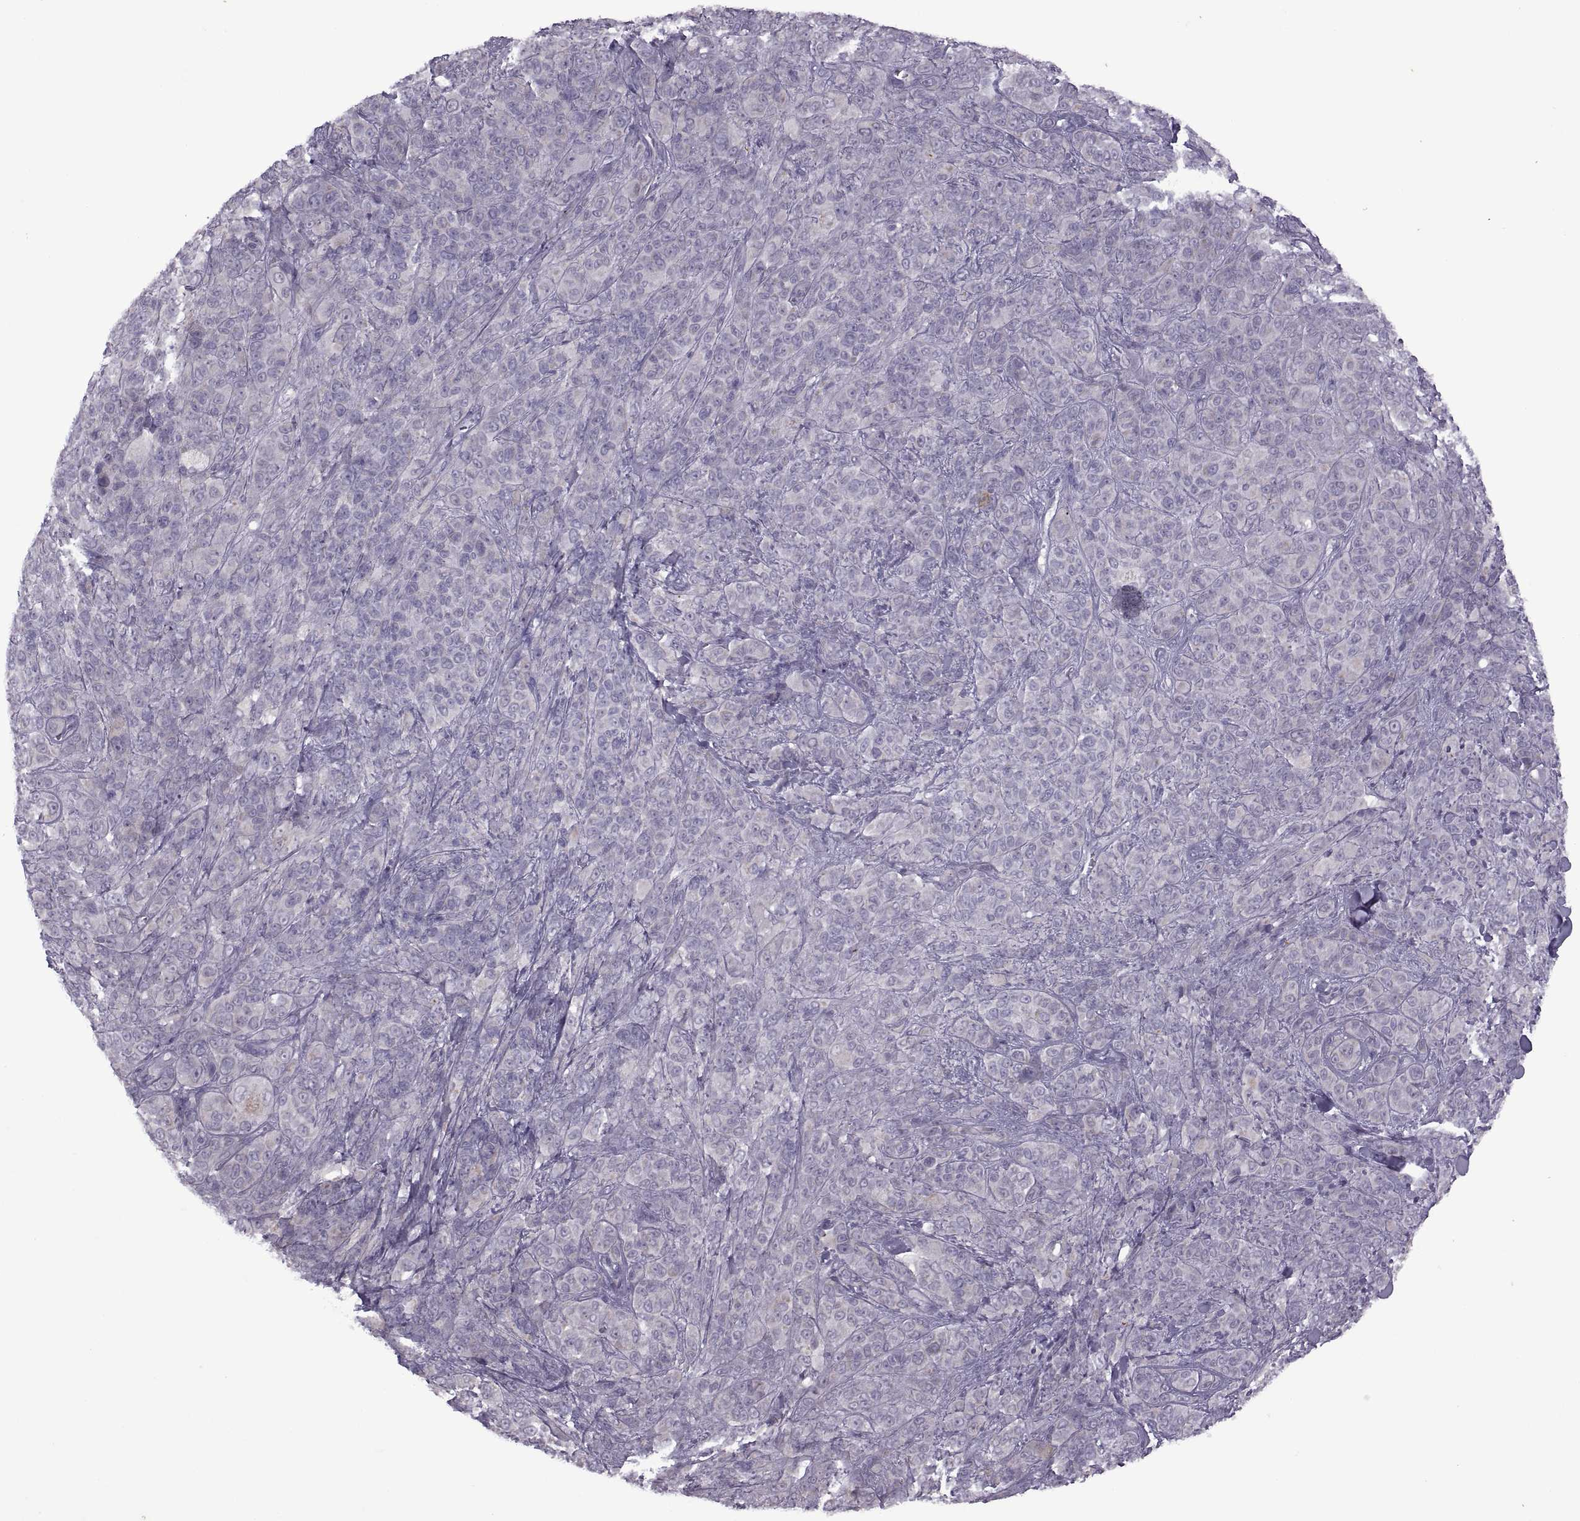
{"staining": {"intensity": "moderate", "quantity": "<25%", "location": "cytoplasmic/membranous"}, "tissue": "melanoma", "cell_type": "Tumor cells", "image_type": "cancer", "snomed": [{"axis": "morphology", "description": "Malignant melanoma, NOS"}, {"axis": "topography", "description": "Skin"}], "caption": "Protein staining by immunohistochemistry (IHC) shows moderate cytoplasmic/membranous positivity in approximately <25% of tumor cells in malignant melanoma. The staining is performed using DAB (3,3'-diaminobenzidine) brown chromogen to label protein expression. The nuclei are counter-stained blue using hematoxylin.", "gene": "RIPK4", "patient": {"sex": "female", "age": 87}}